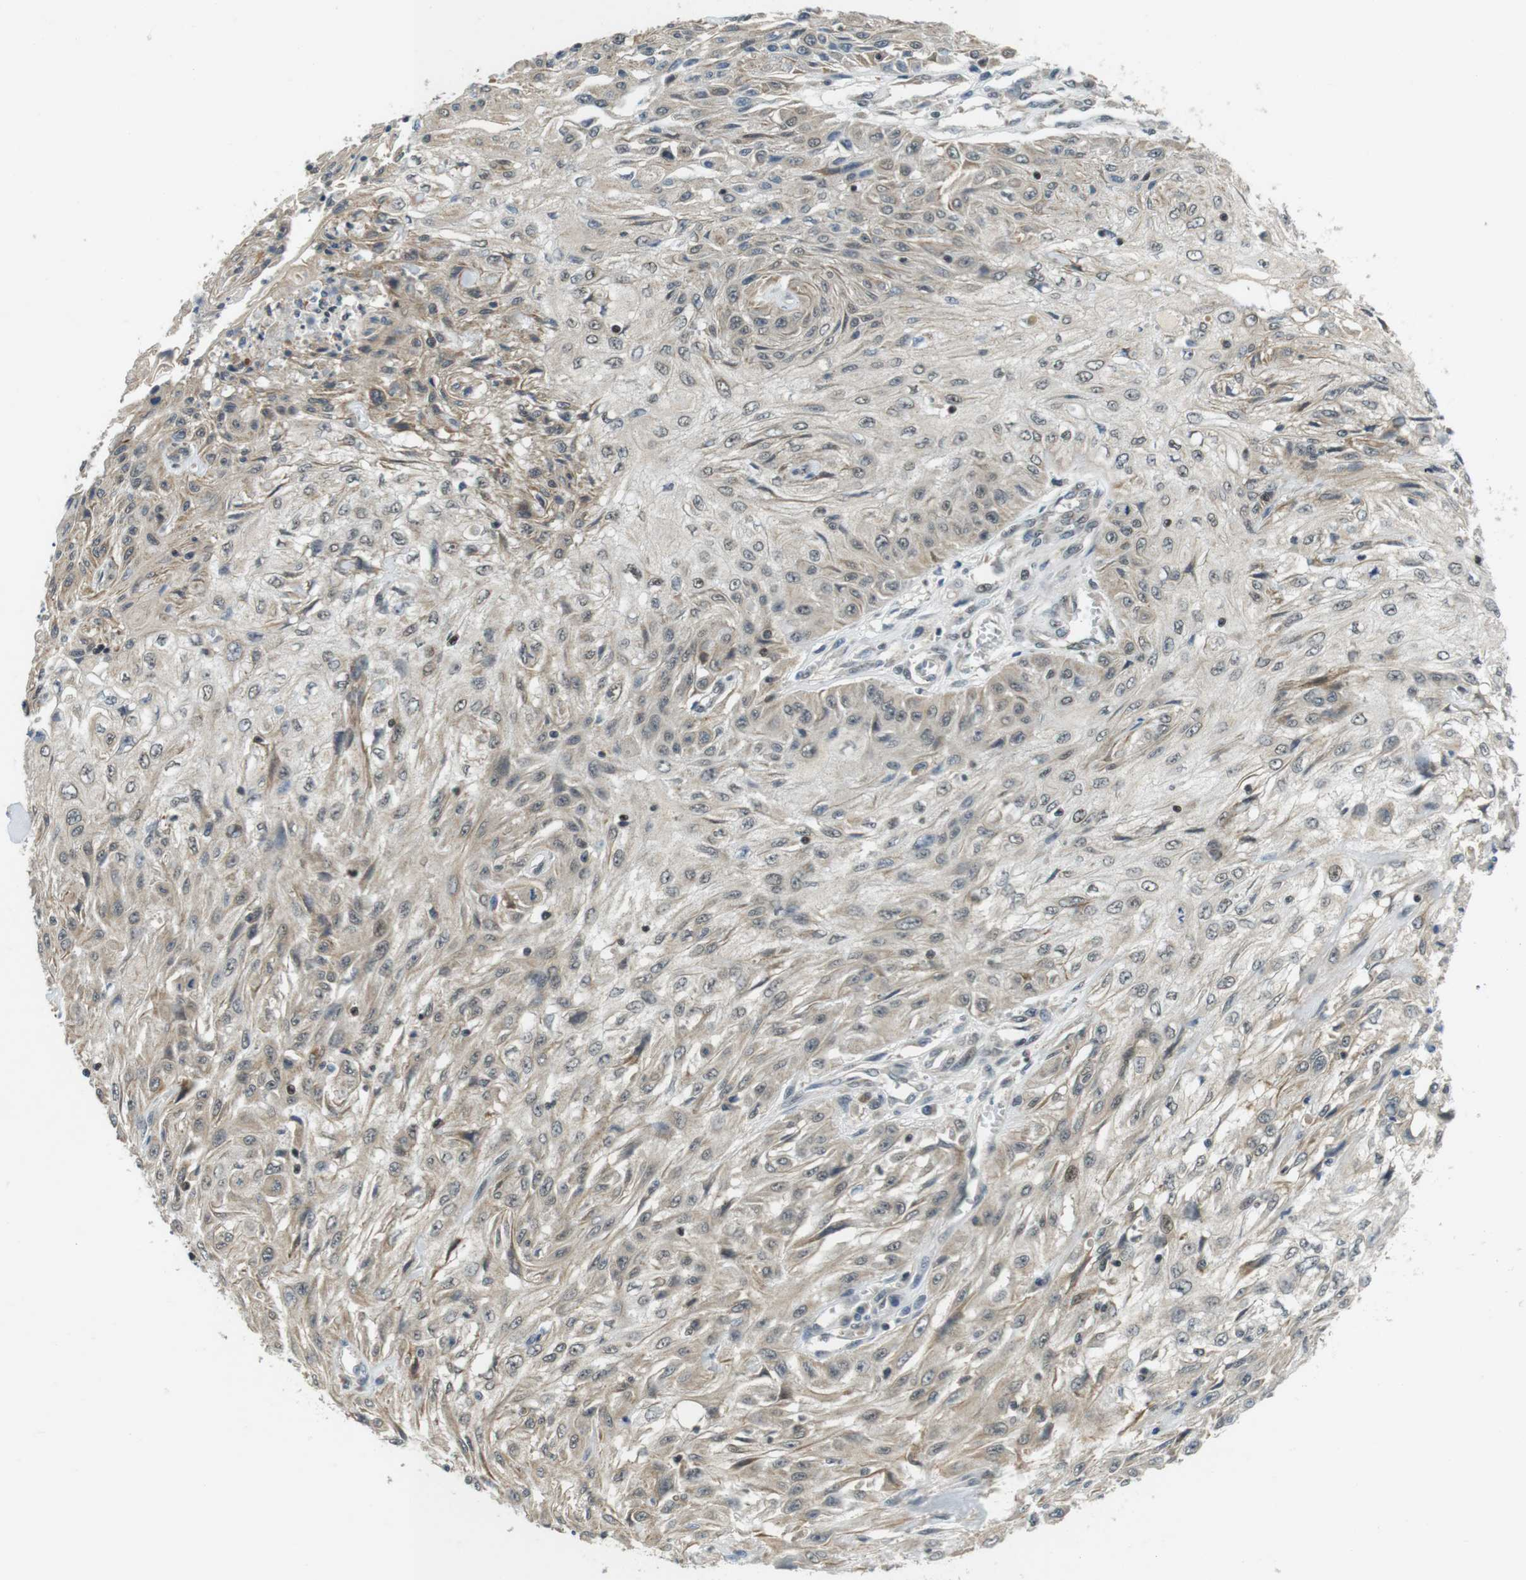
{"staining": {"intensity": "weak", "quantity": ">75%", "location": "cytoplasmic/membranous"}, "tissue": "skin cancer", "cell_type": "Tumor cells", "image_type": "cancer", "snomed": [{"axis": "morphology", "description": "Squamous cell carcinoma, NOS"}, {"axis": "topography", "description": "Skin"}], "caption": "Immunohistochemistry of skin cancer (squamous cell carcinoma) reveals low levels of weak cytoplasmic/membranous staining in about >75% of tumor cells. (DAB (3,3'-diaminobenzidine) = brown stain, brightfield microscopy at high magnification).", "gene": "BRD4", "patient": {"sex": "male", "age": 75}}